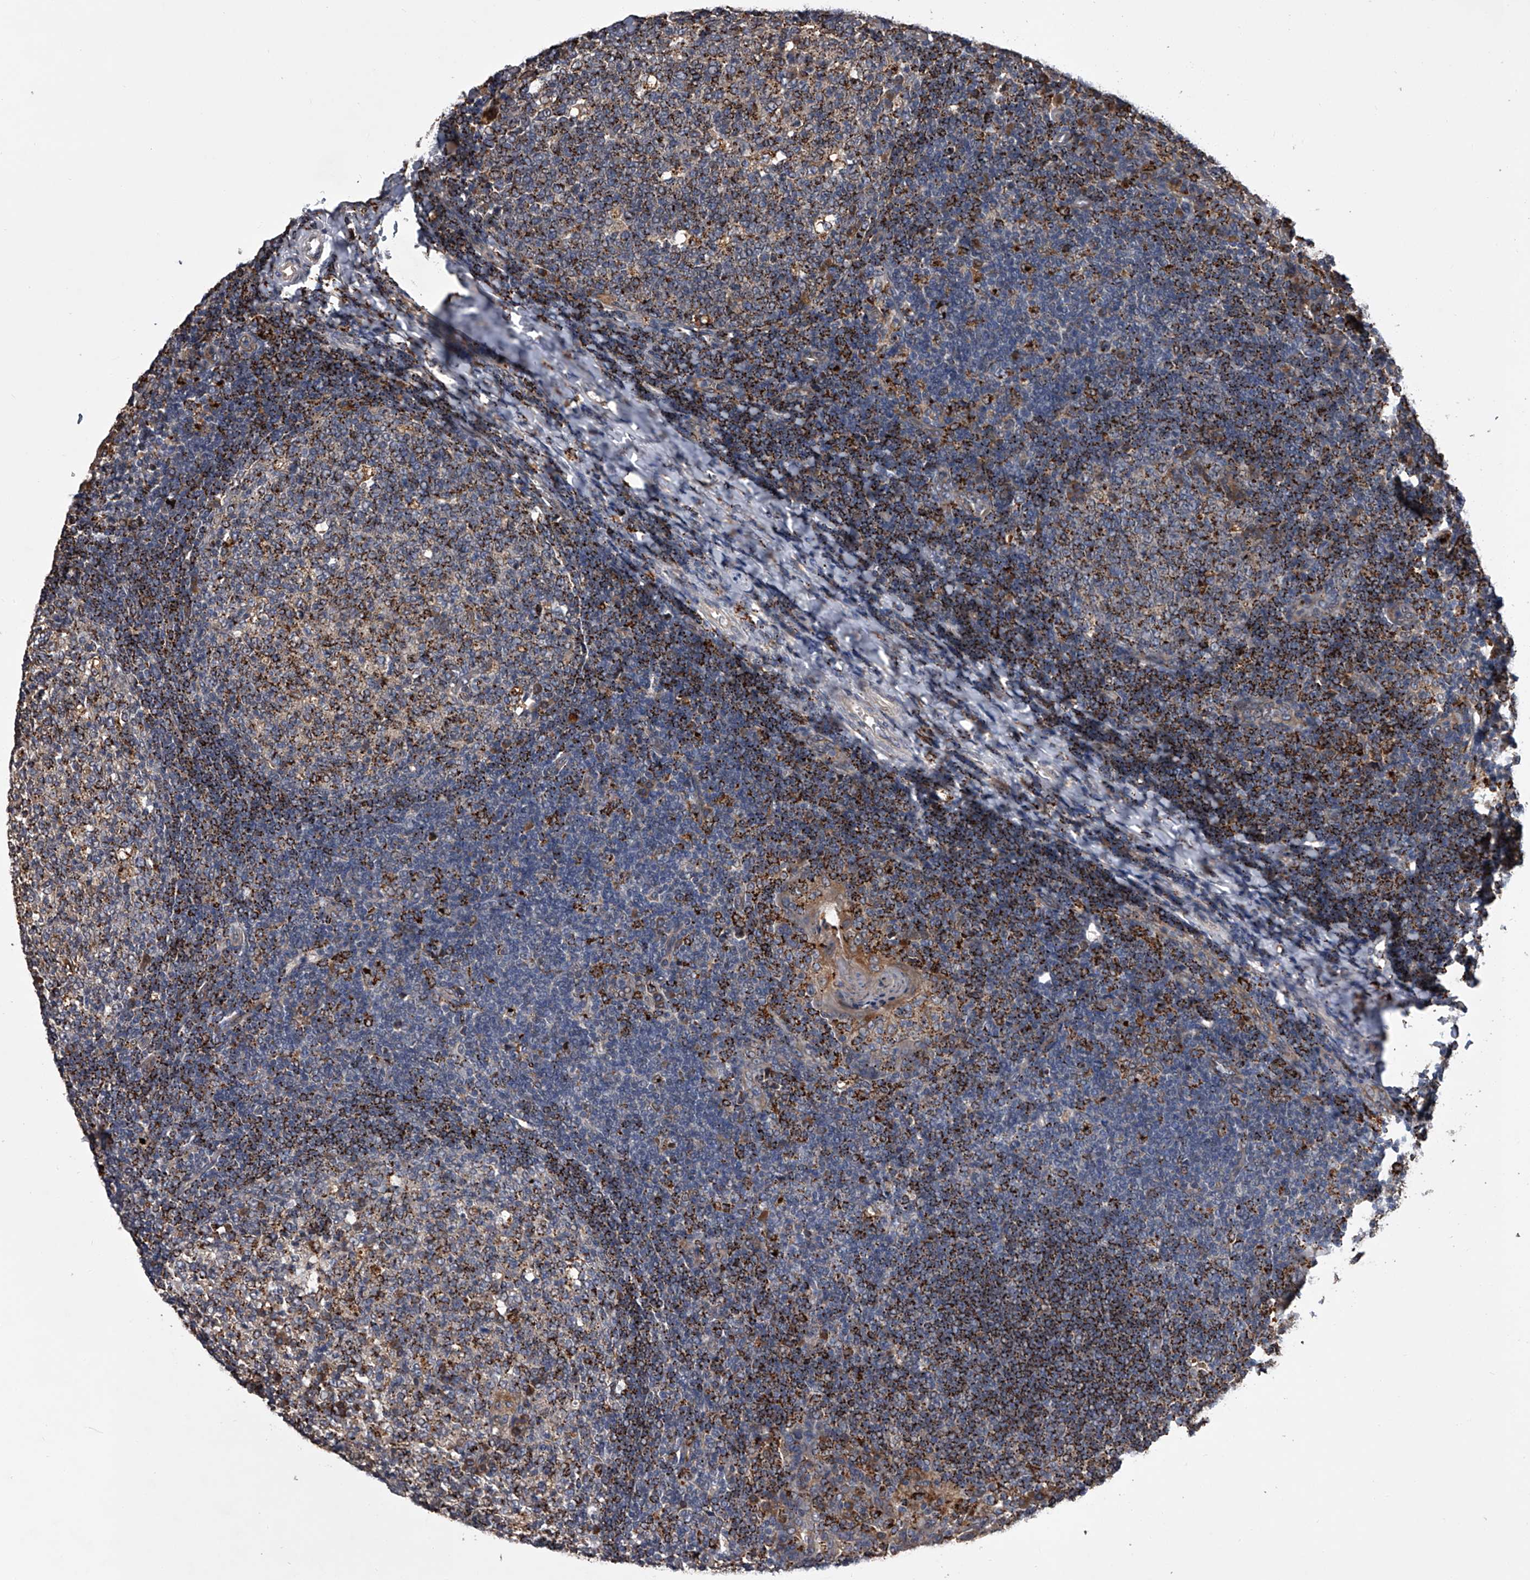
{"staining": {"intensity": "moderate", "quantity": "25%-75%", "location": "cytoplasmic/membranous"}, "tissue": "tonsil", "cell_type": "Germinal center cells", "image_type": "normal", "snomed": [{"axis": "morphology", "description": "Normal tissue, NOS"}, {"axis": "topography", "description": "Tonsil"}], "caption": "Approximately 25%-75% of germinal center cells in normal tonsil reveal moderate cytoplasmic/membranous protein positivity as visualized by brown immunohistochemical staining.", "gene": "TRIM8", "patient": {"sex": "female", "age": 19}}